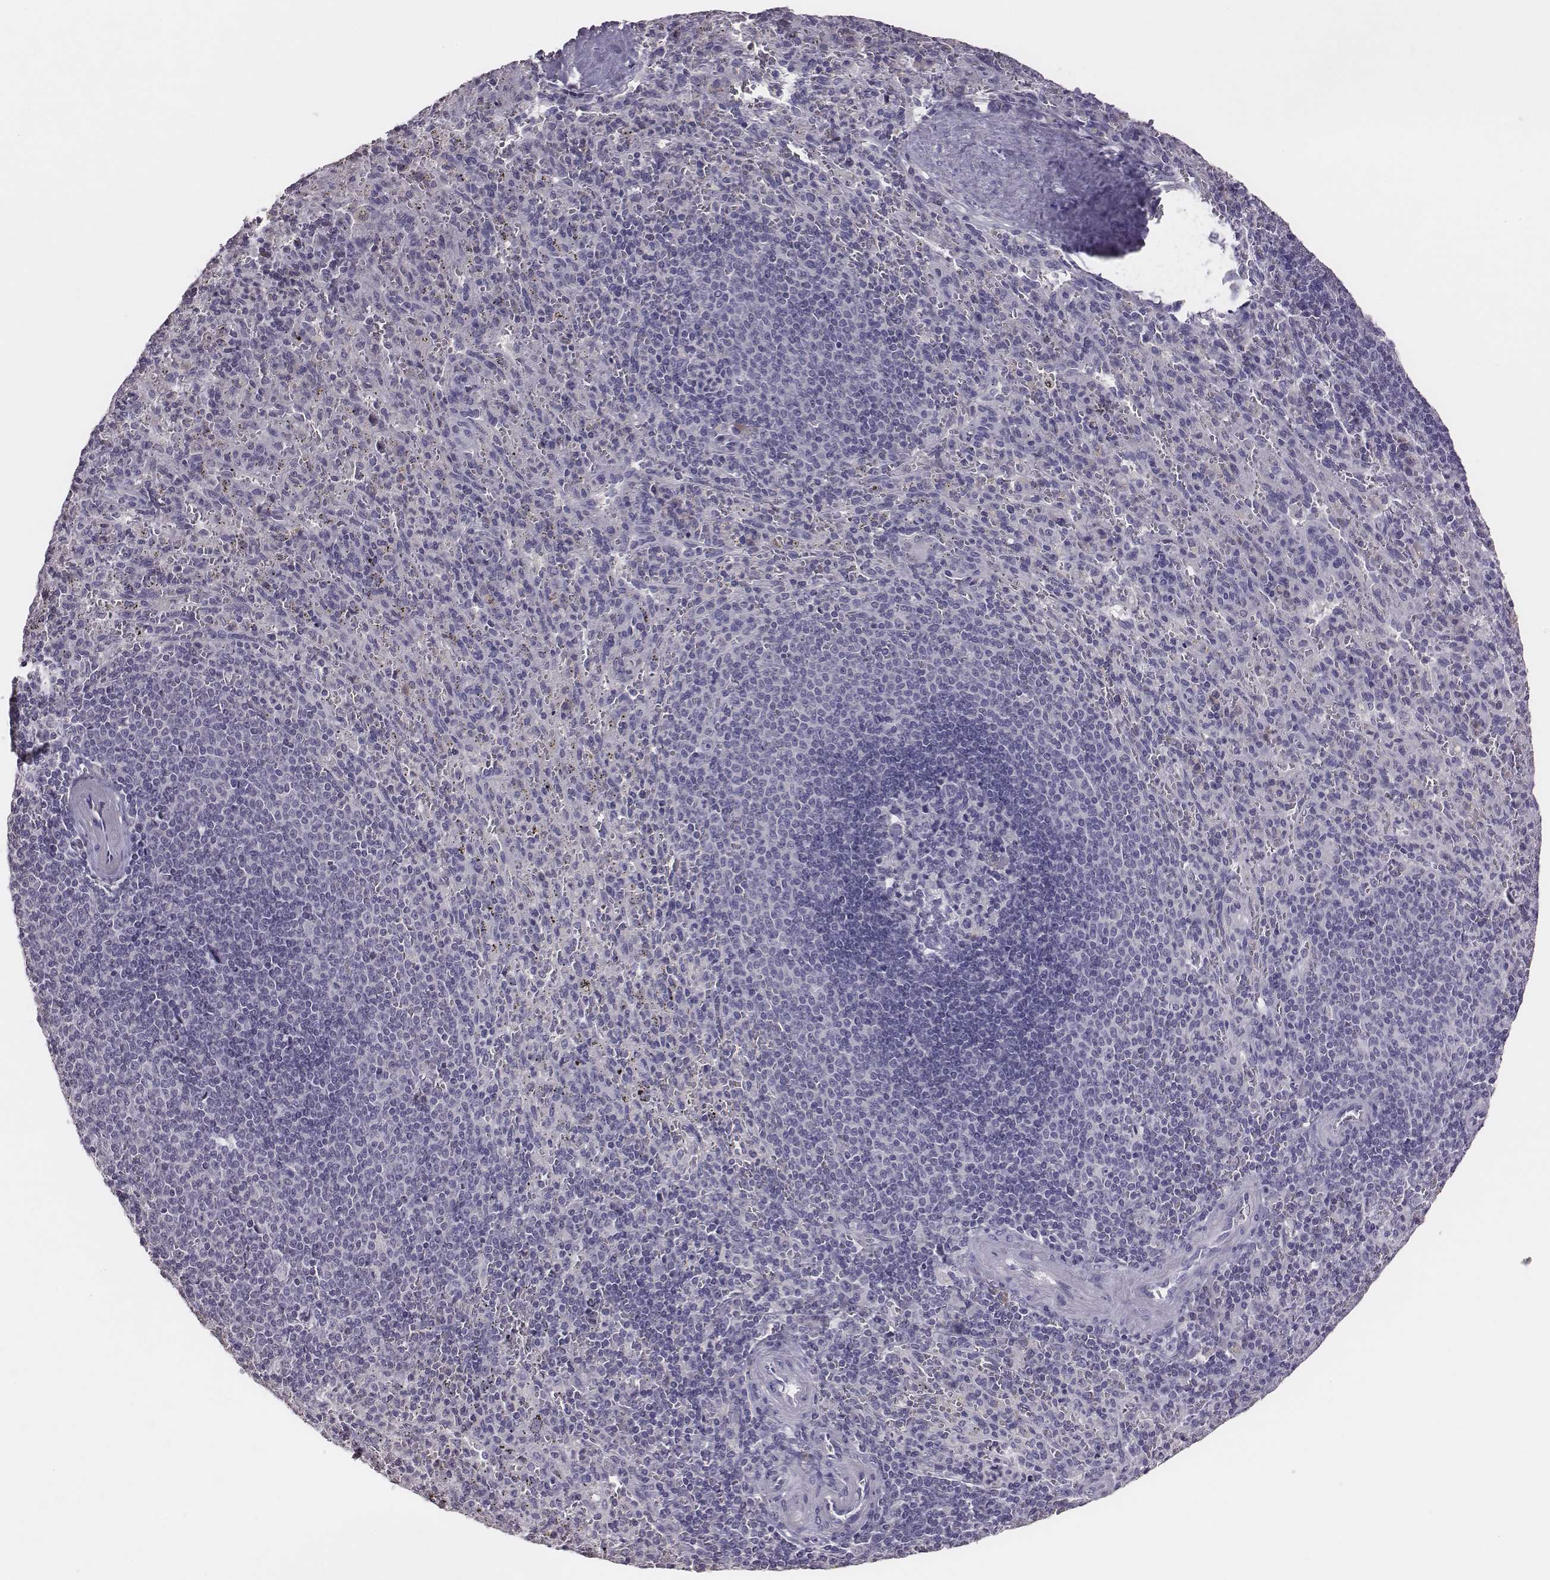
{"staining": {"intensity": "negative", "quantity": "none", "location": "none"}, "tissue": "spleen", "cell_type": "Cells in red pulp", "image_type": "normal", "snomed": [{"axis": "morphology", "description": "Normal tissue, NOS"}, {"axis": "topography", "description": "Spleen"}], "caption": "Immunohistochemistry (IHC) of unremarkable human spleen displays no staining in cells in red pulp. Nuclei are stained in blue.", "gene": "EN1", "patient": {"sex": "male", "age": 57}}